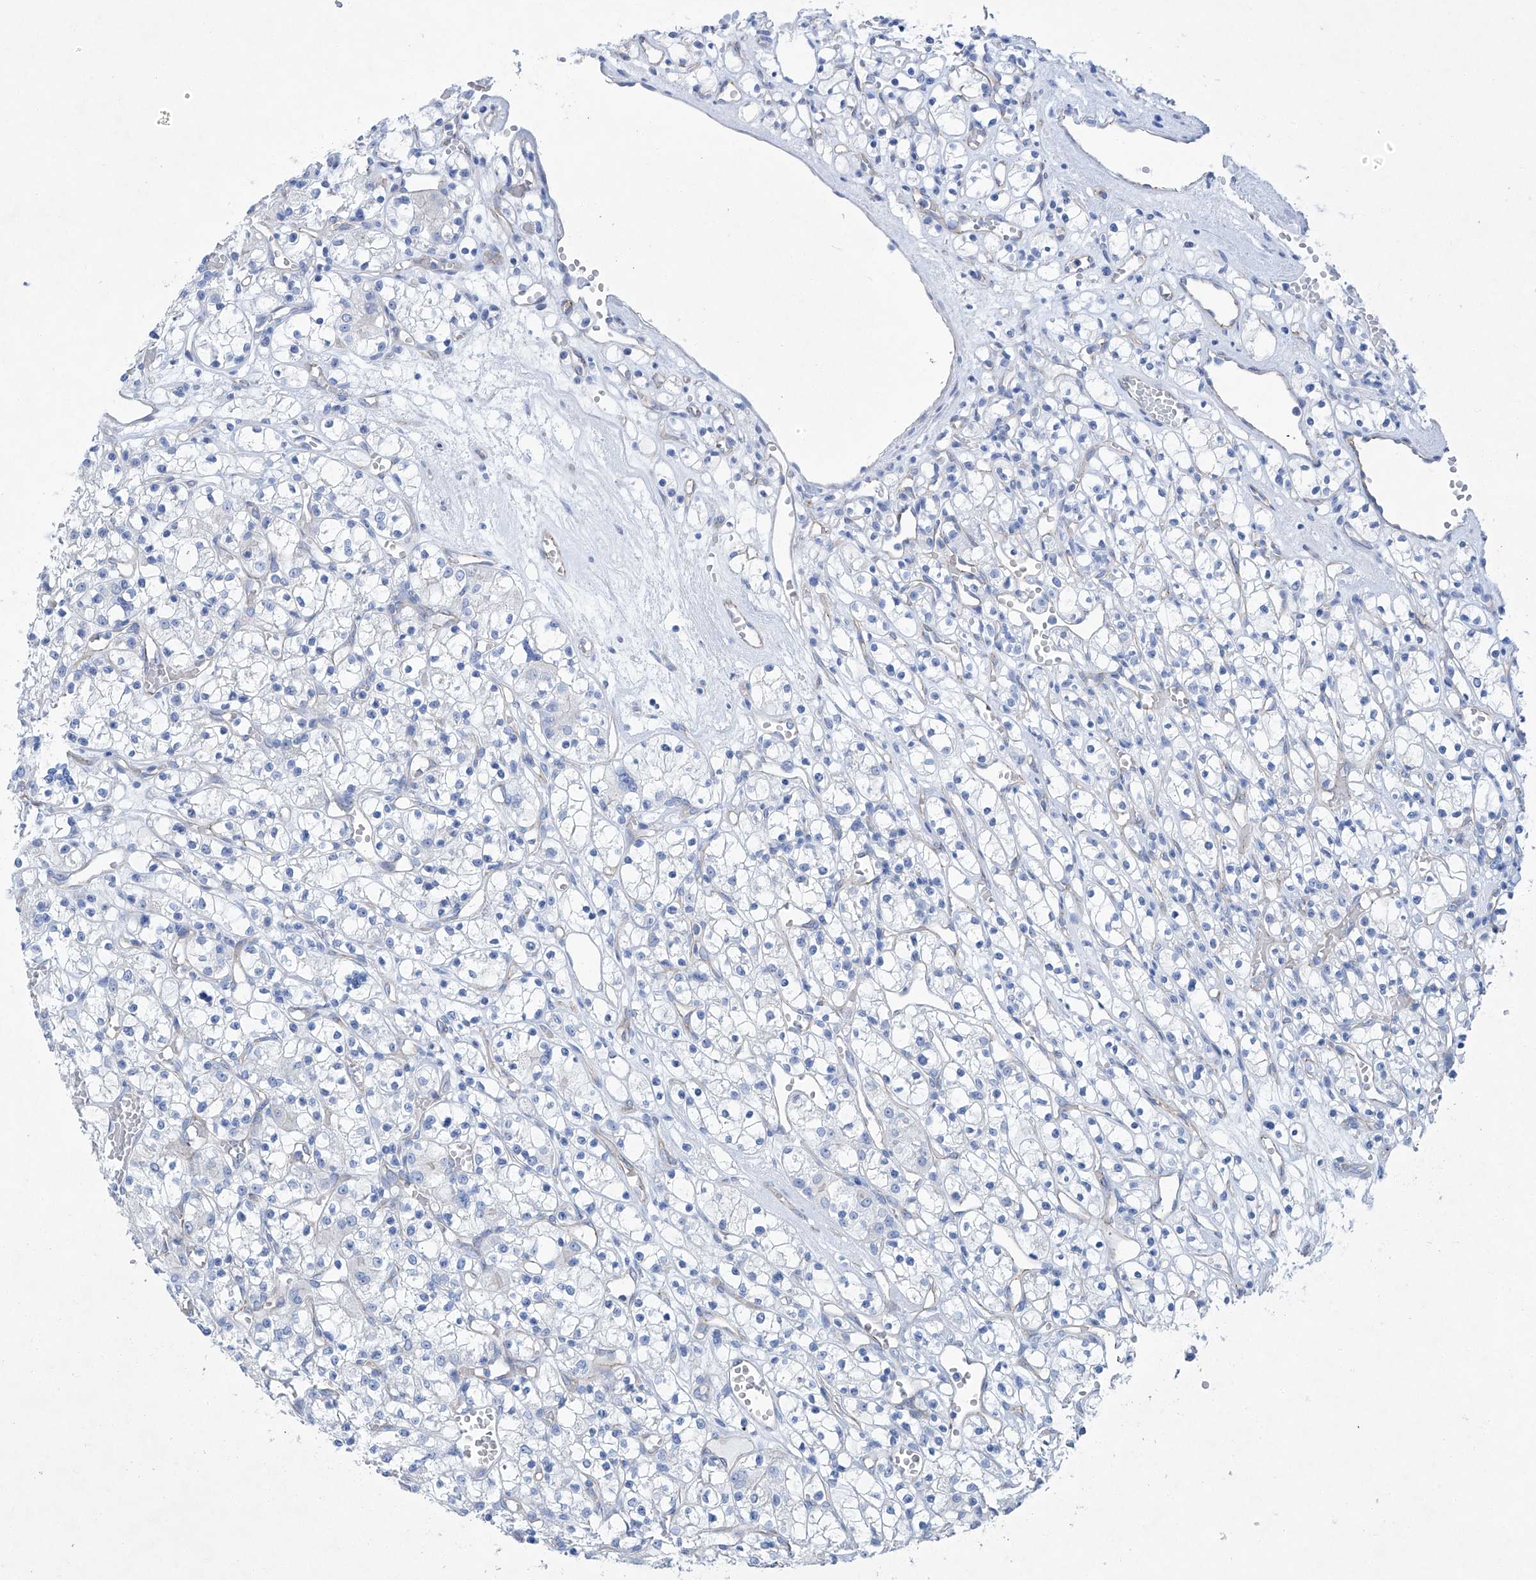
{"staining": {"intensity": "negative", "quantity": "none", "location": "none"}, "tissue": "renal cancer", "cell_type": "Tumor cells", "image_type": "cancer", "snomed": [{"axis": "morphology", "description": "Adenocarcinoma, NOS"}, {"axis": "topography", "description": "Kidney"}], "caption": "This micrograph is of renal cancer stained with immunohistochemistry (IHC) to label a protein in brown with the nuclei are counter-stained blue. There is no staining in tumor cells.", "gene": "MAGI1", "patient": {"sex": "female", "age": 59}}